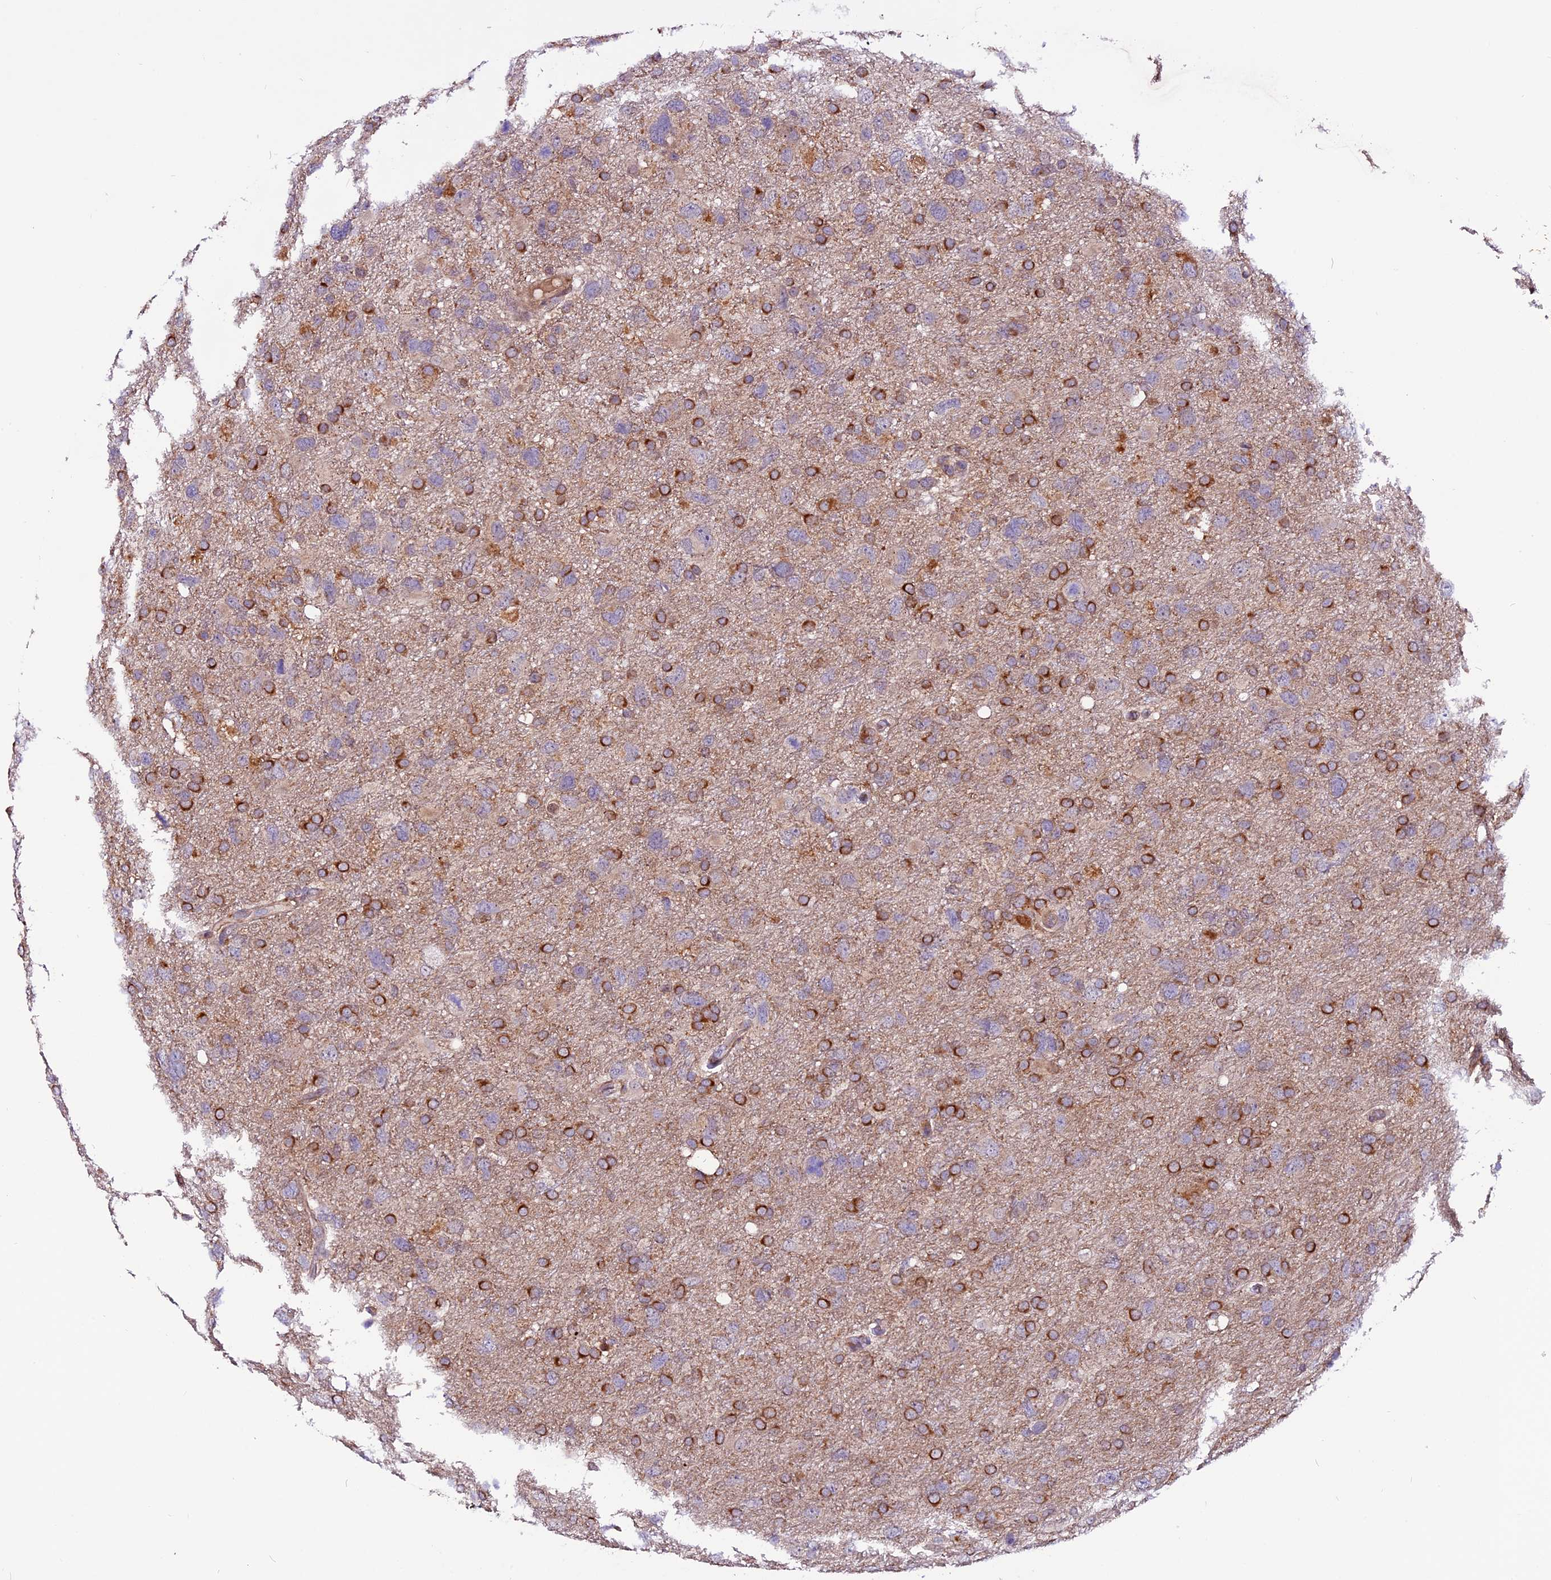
{"staining": {"intensity": "strong", "quantity": "25%-75%", "location": "cytoplasmic/membranous"}, "tissue": "glioma", "cell_type": "Tumor cells", "image_type": "cancer", "snomed": [{"axis": "morphology", "description": "Glioma, malignant, High grade"}, {"axis": "topography", "description": "Brain"}], "caption": "Glioma was stained to show a protein in brown. There is high levels of strong cytoplasmic/membranous expression in about 25%-75% of tumor cells. (DAB (3,3'-diaminobenzidine) IHC with brightfield microscopy, high magnification).", "gene": "RINL", "patient": {"sex": "male", "age": 61}}